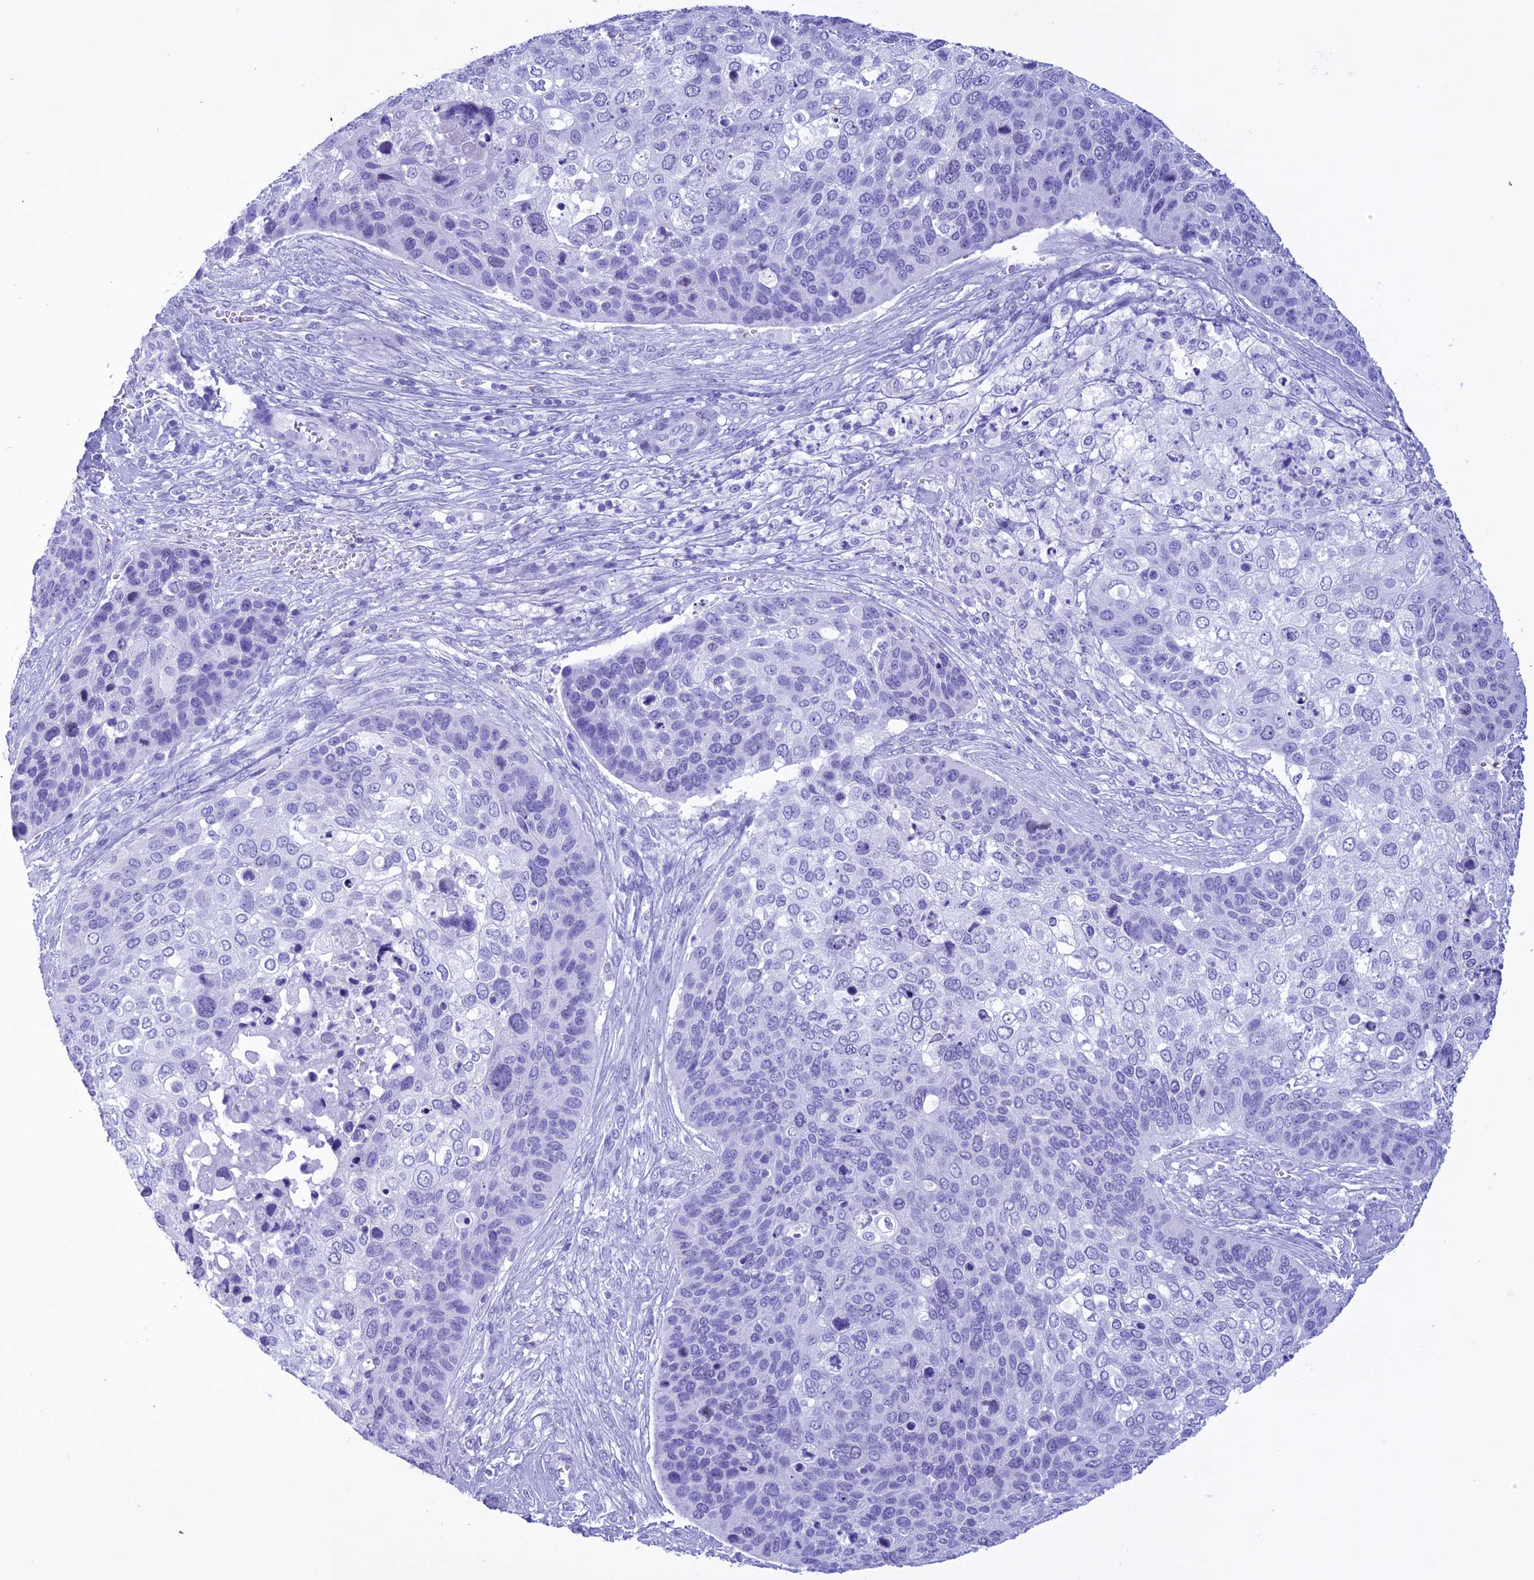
{"staining": {"intensity": "negative", "quantity": "none", "location": "none"}, "tissue": "skin cancer", "cell_type": "Tumor cells", "image_type": "cancer", "snomed": [{"axis": "morphology", "description": "Basal cell carcinoma"}, {"axis": "topography", "description": "Skin"}], "caption": "Skin cancer stained for a protein using immunohistochemistry (IHC) reveals no staining tumor cells.", "gene": "MZB1", "patient": {"sex": "female", "age": 74}}